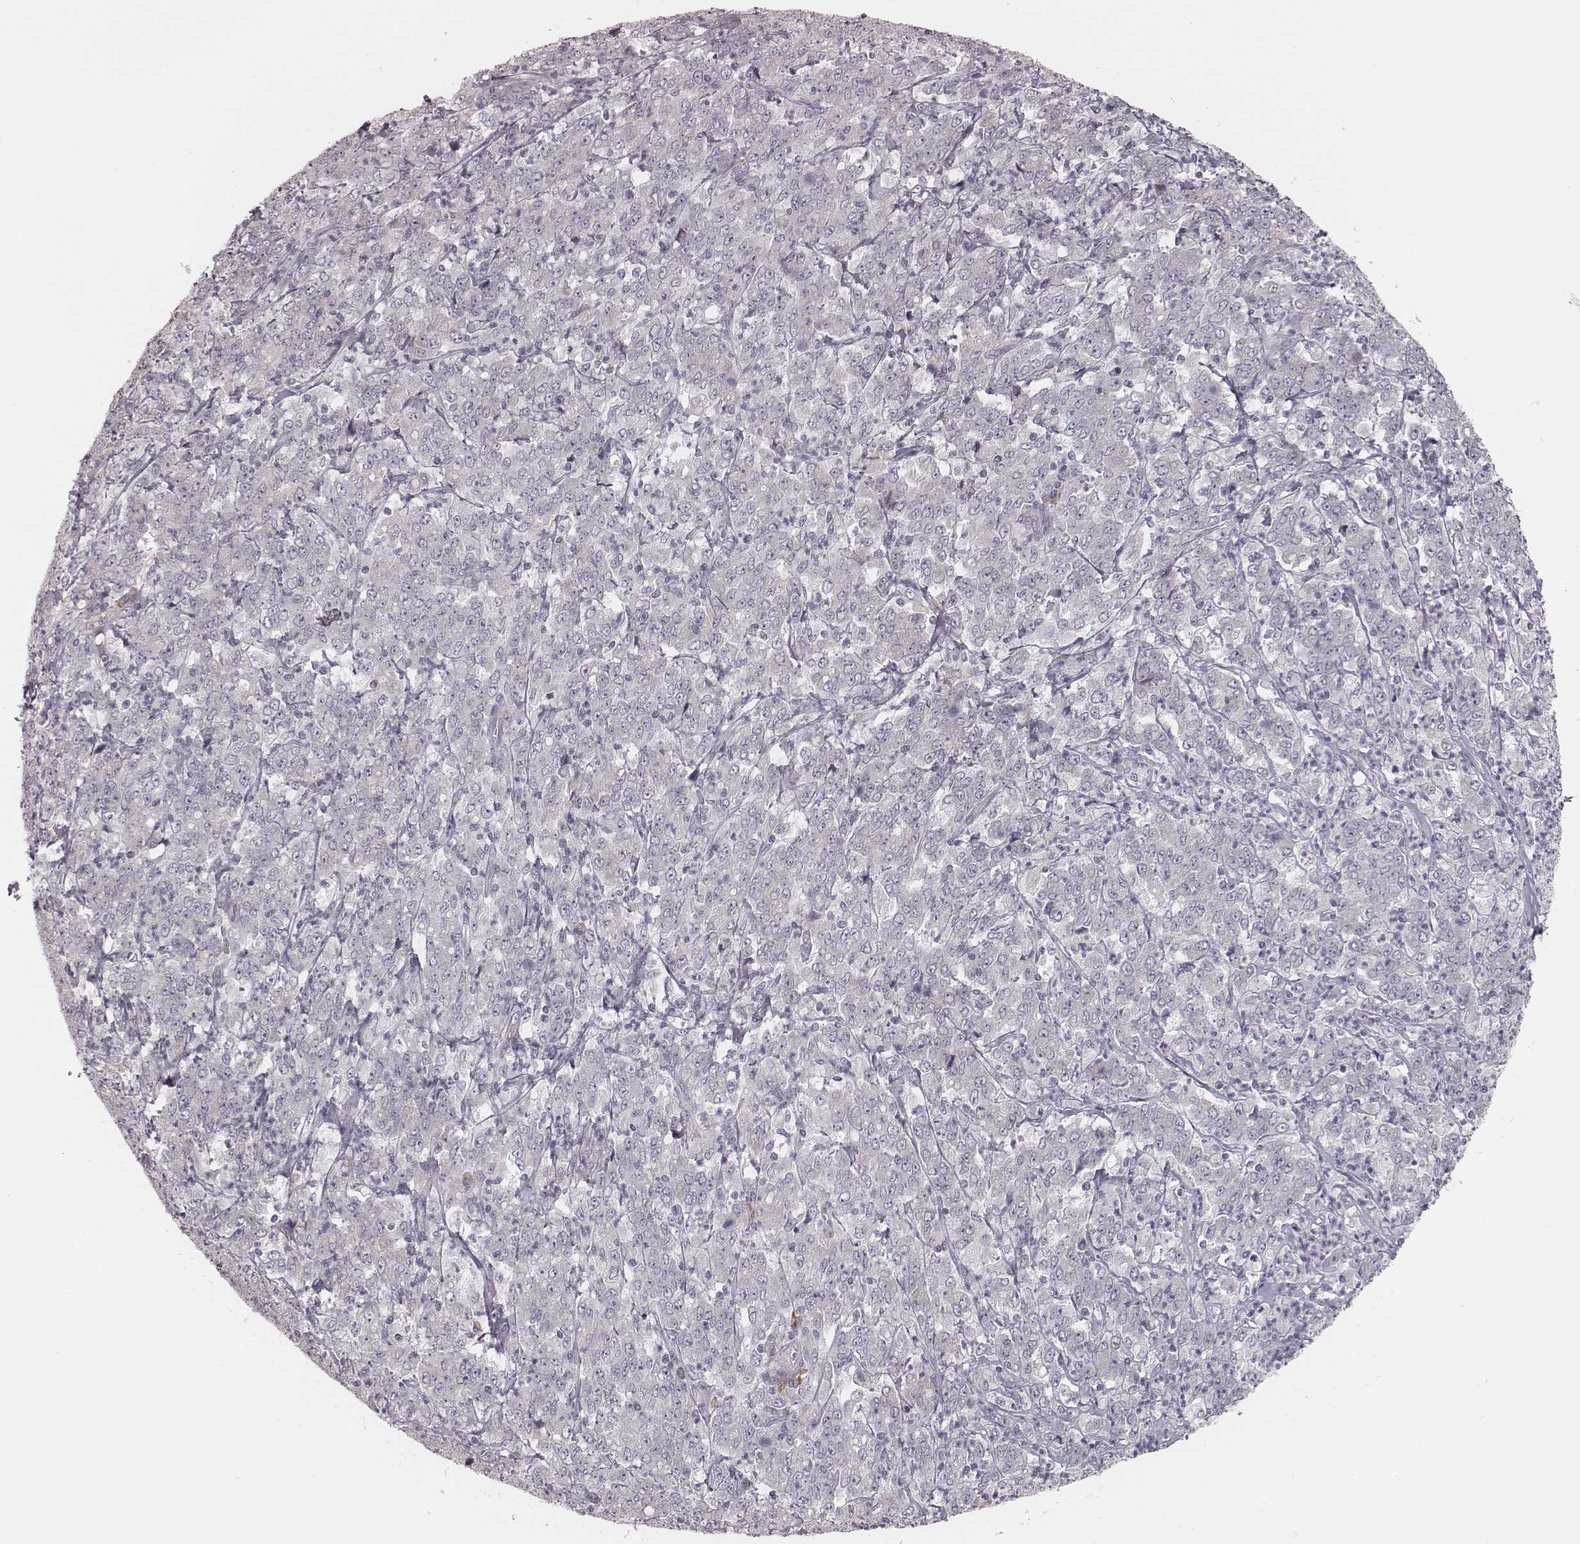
{"staining": {"intensity": "negative", "quantity": "none", "location": "none"}, "tissue": "stomach cancer", "cell_type": "Tumor cells", "image_type": "cancer", "snomed": [{"axis": "morphology", "description": "Adenocarcinoma, NOS"}, {"axis": "topography", "description": "Stomach, lower"}], "caption": "Adenocarcinoma (stomach) was stained to show a protein in brown. There is no significant positivity in tumor cells.", "gene": "KIF5C", "patient": {"sex": "female", "age": 71}}